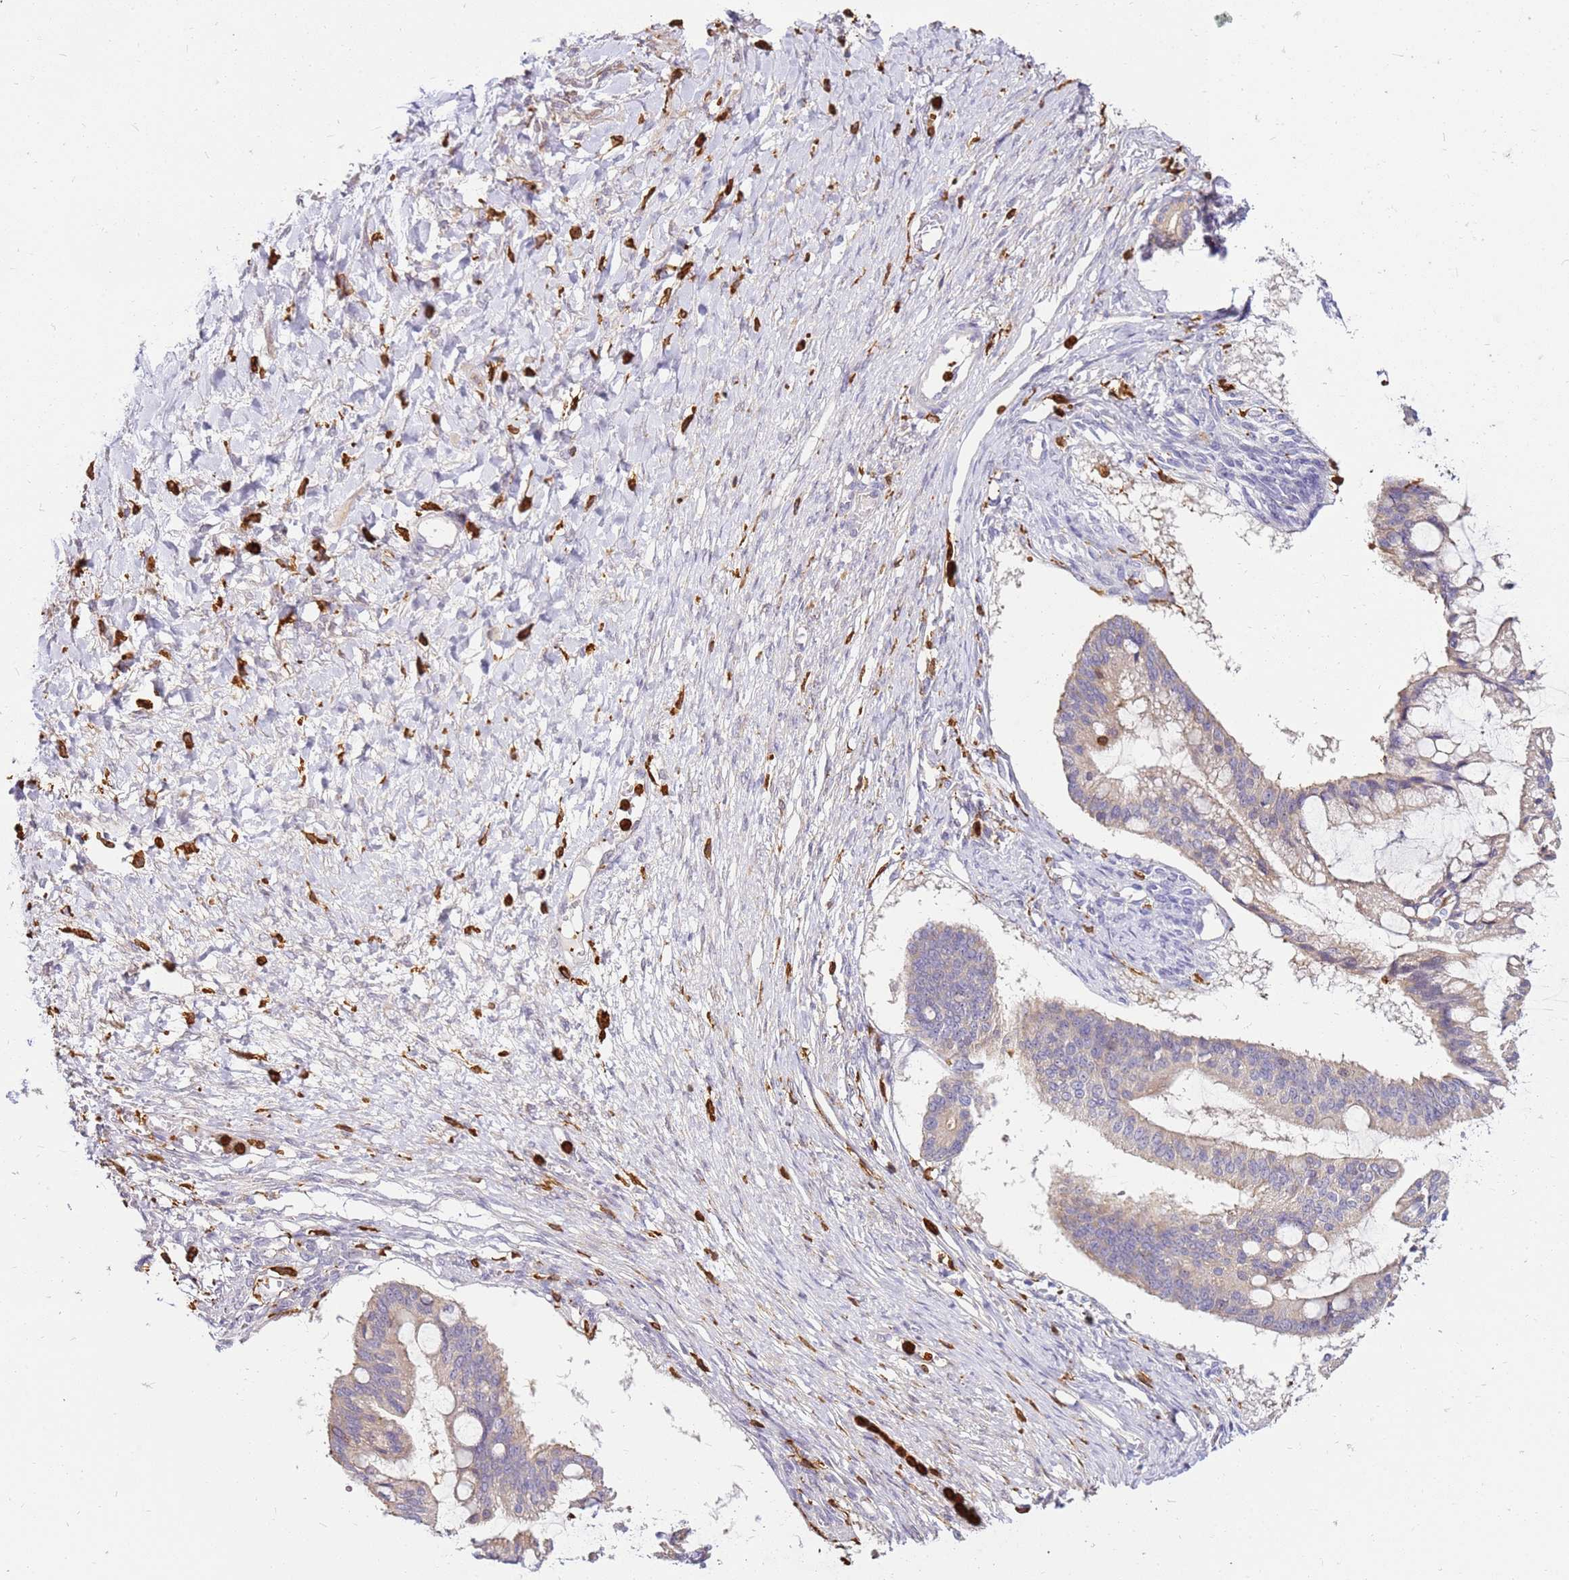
{"staining": {"intensity": "weak", "quantity": "<25%", "location": "cytoplasmic/membranous"}, "tissue": "ovarian cancer", "cell_type": "Tumor cells", "image_type": "cancer", "snomed": [{"axis": "morphology", "description": "Cystadenocarcinoma, mucinous, NOS"}, {"axis": "topography", "description": "Ovary"}], "caption": "There is no significant positivity in tumor cells of mucinous cystadenocarcinoma (ovarian). Brightfield microscopy of immunohistochemistry stained with DAB (brown) and hematoxylin (blue), captured at high magnification.", "gene": "CORO1A", "patient": {"sex": "female", "age": 73}}